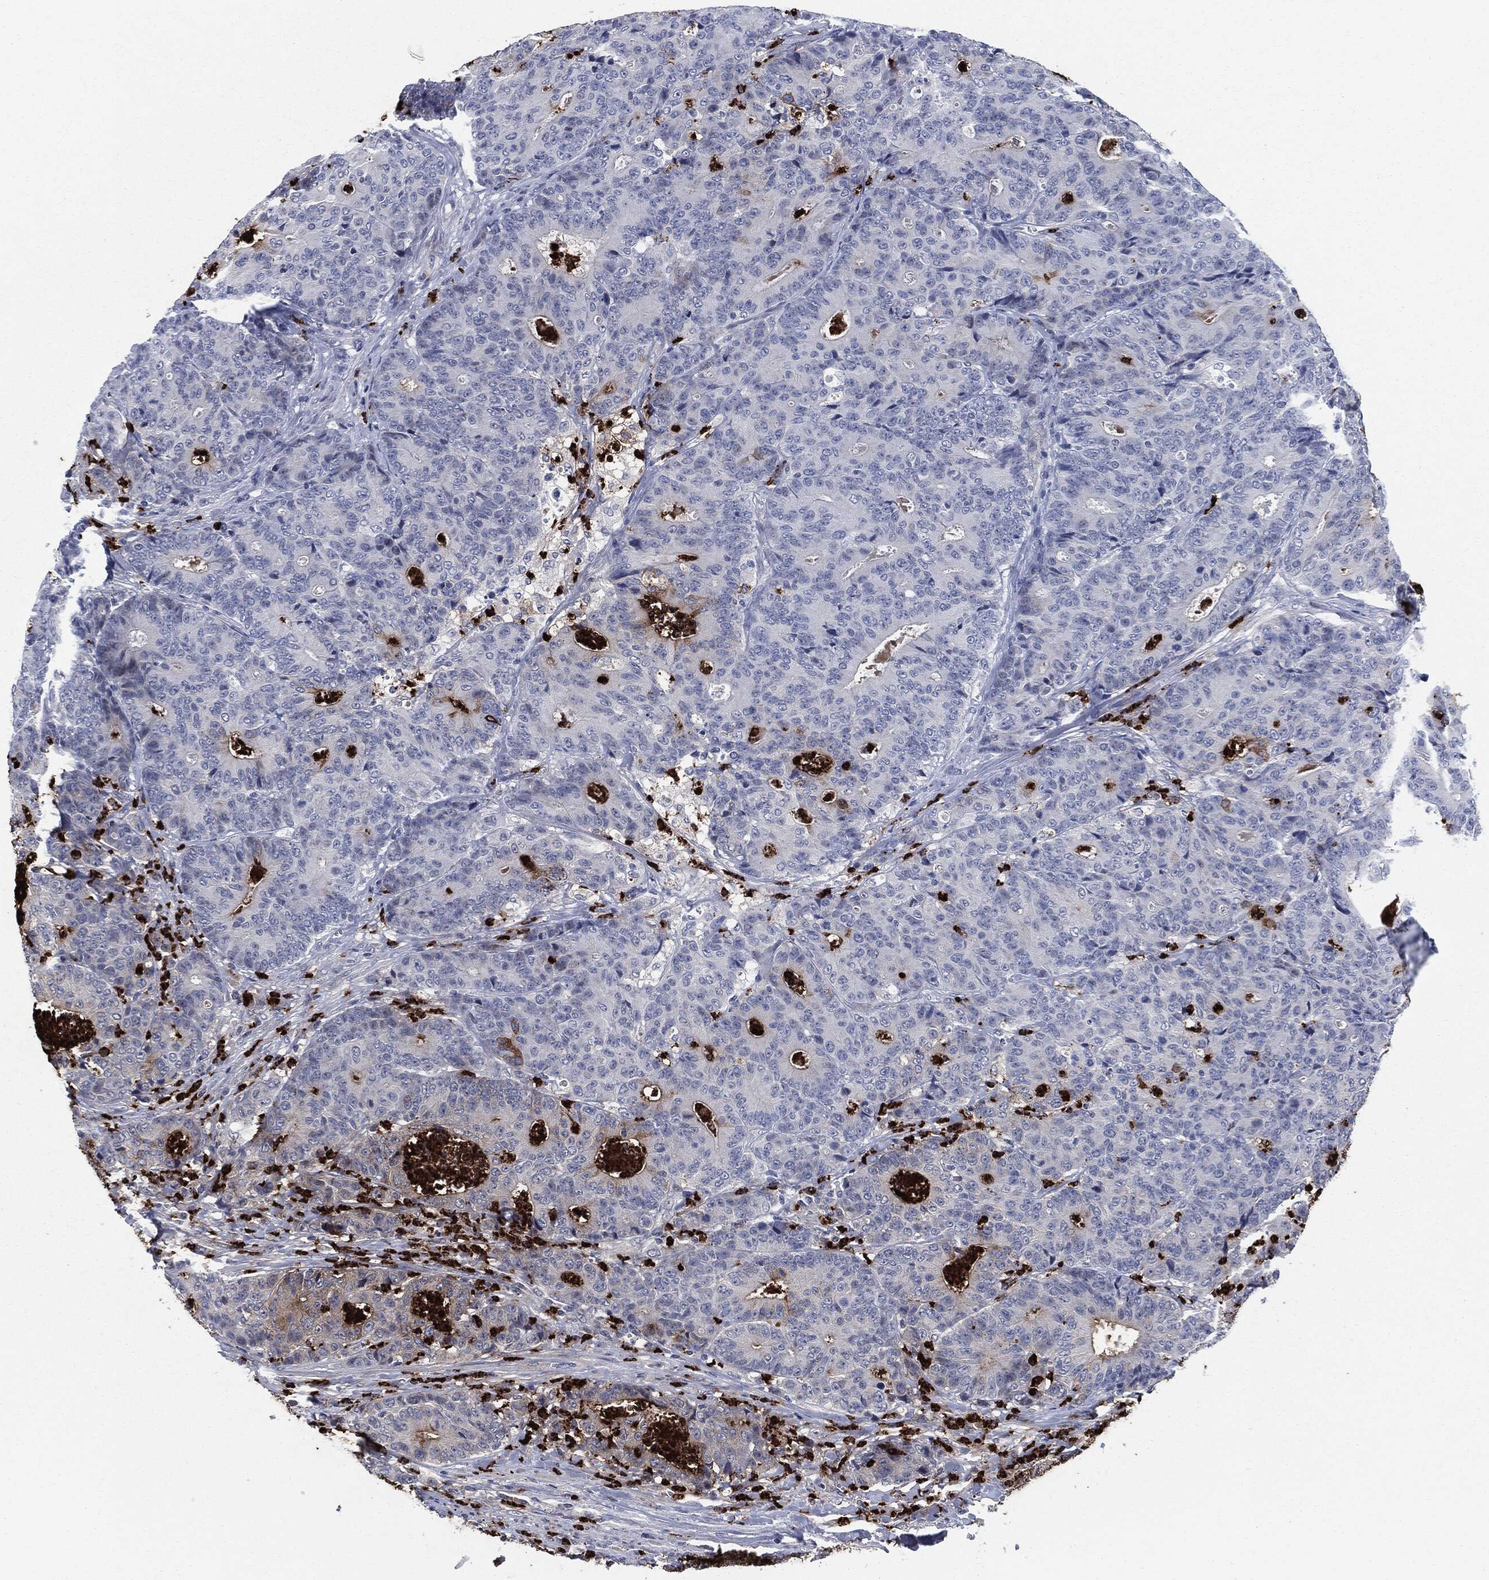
{"staining": {"intensity": "negative", "quantity": "none", "location": "none"}, "tissue": "colorectal cancer", "cell_type": "Tumor cells", "image_type": "cancer", "snomed": [{"axis": "morphology", "description": "Adenocarcinoma, NOS"}, {"axis": "topography", "description": "Colon"}], "caption": "Tumor cells show no significant protein expression in adenocarcinoma (colorectal). (Immunohistochemistry (ihc), brightfield microscopy, high magnification).", "gene": "MPO", "patient": {"sex": "male", "age": 70}}